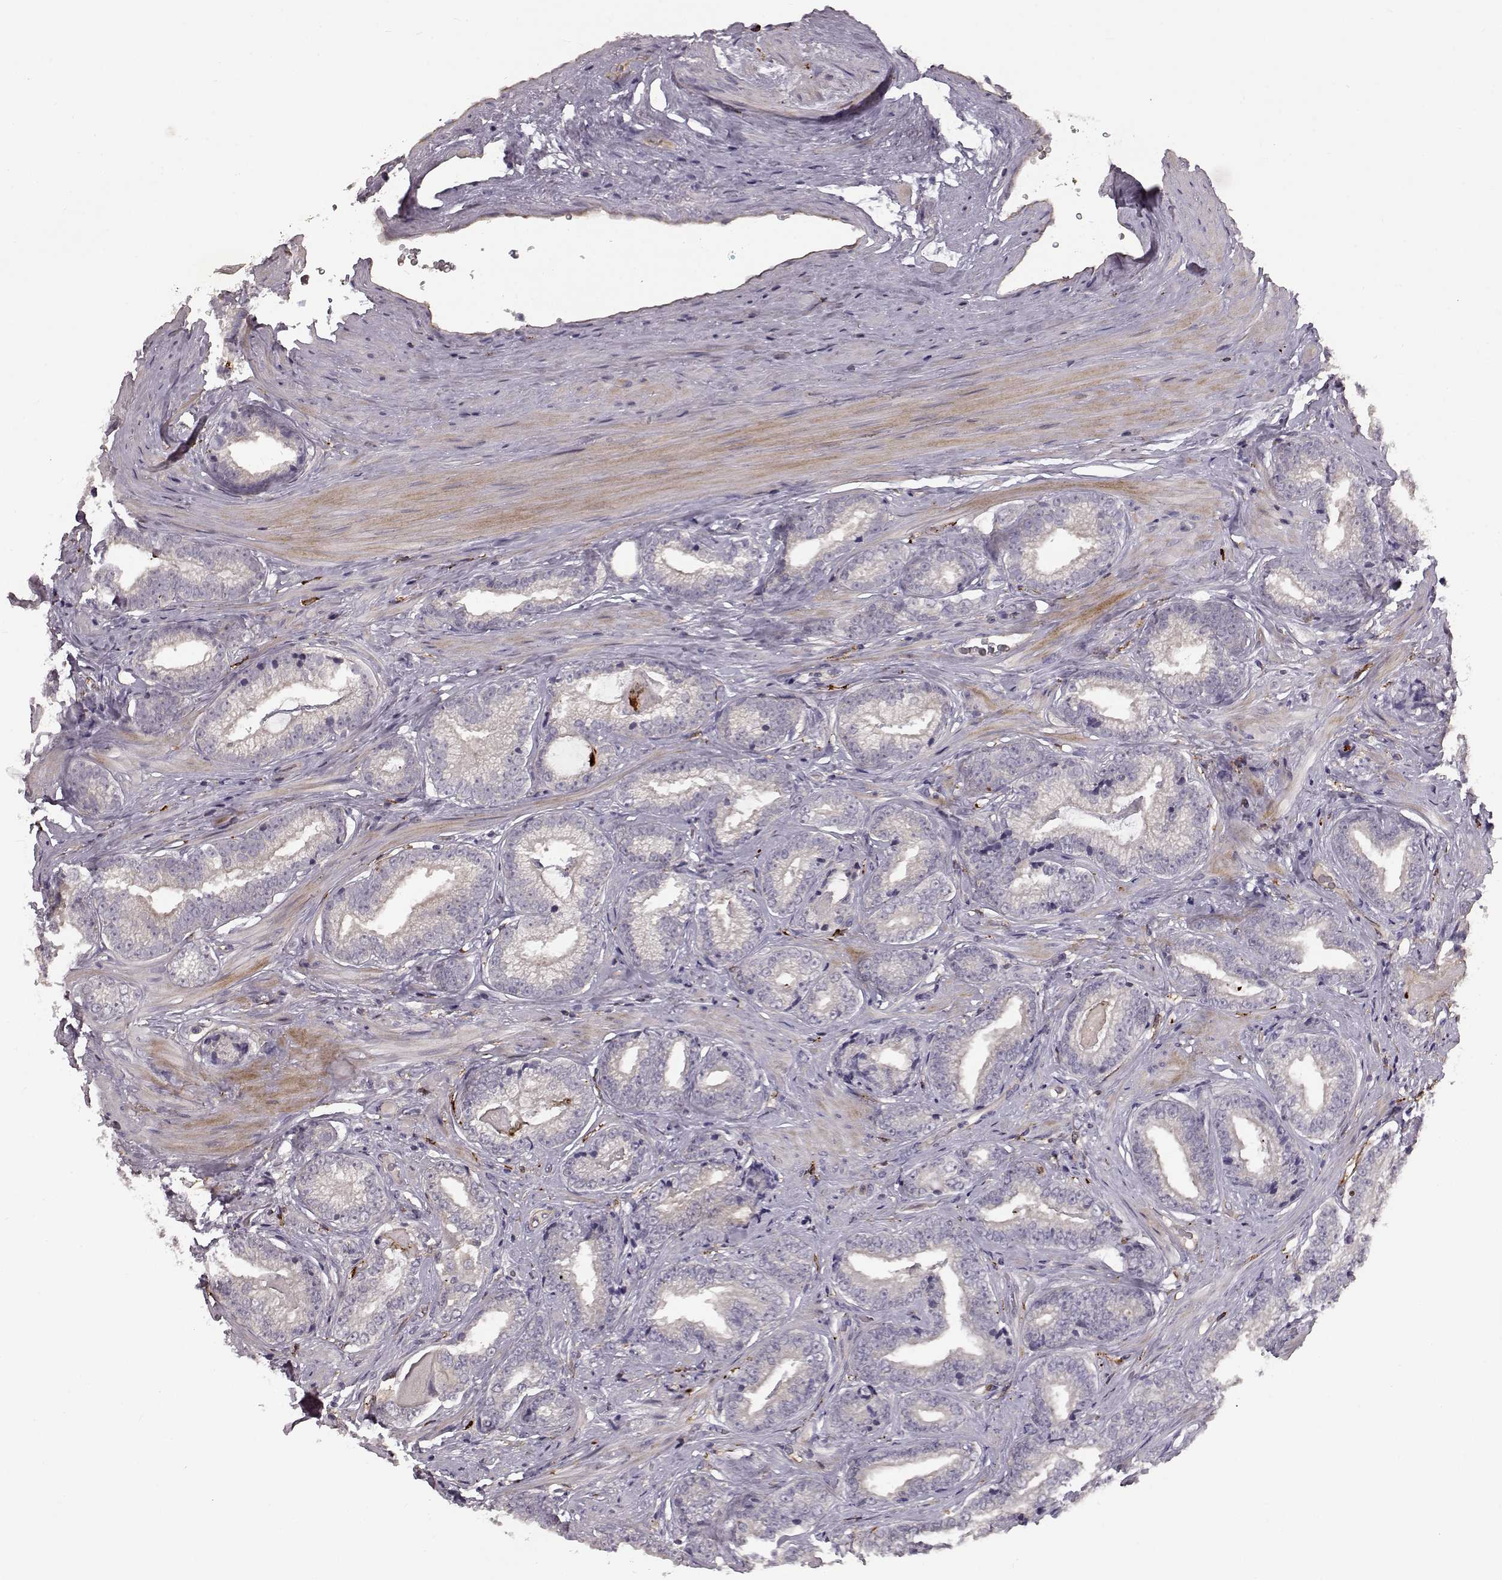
{"staining": {"intensity": "negative", "quantity": "none", "location": "none"}, "tissue": "prostate cancer", "cell_type": "Tumor cells", "image_type": "cancer", "snomed": [{"axis": "morphology", "description": "Adenocarcinoma, Low grade"}, {"axis": "topography", "description": "Prostate"}], "caption": "This is an IHC histopathology image of adenocarcinoma (low-grade) (prostate). There is no positivity in tumor cells.", "gene": "CCNF", "patient": {"sex": "male", "age": 61}}